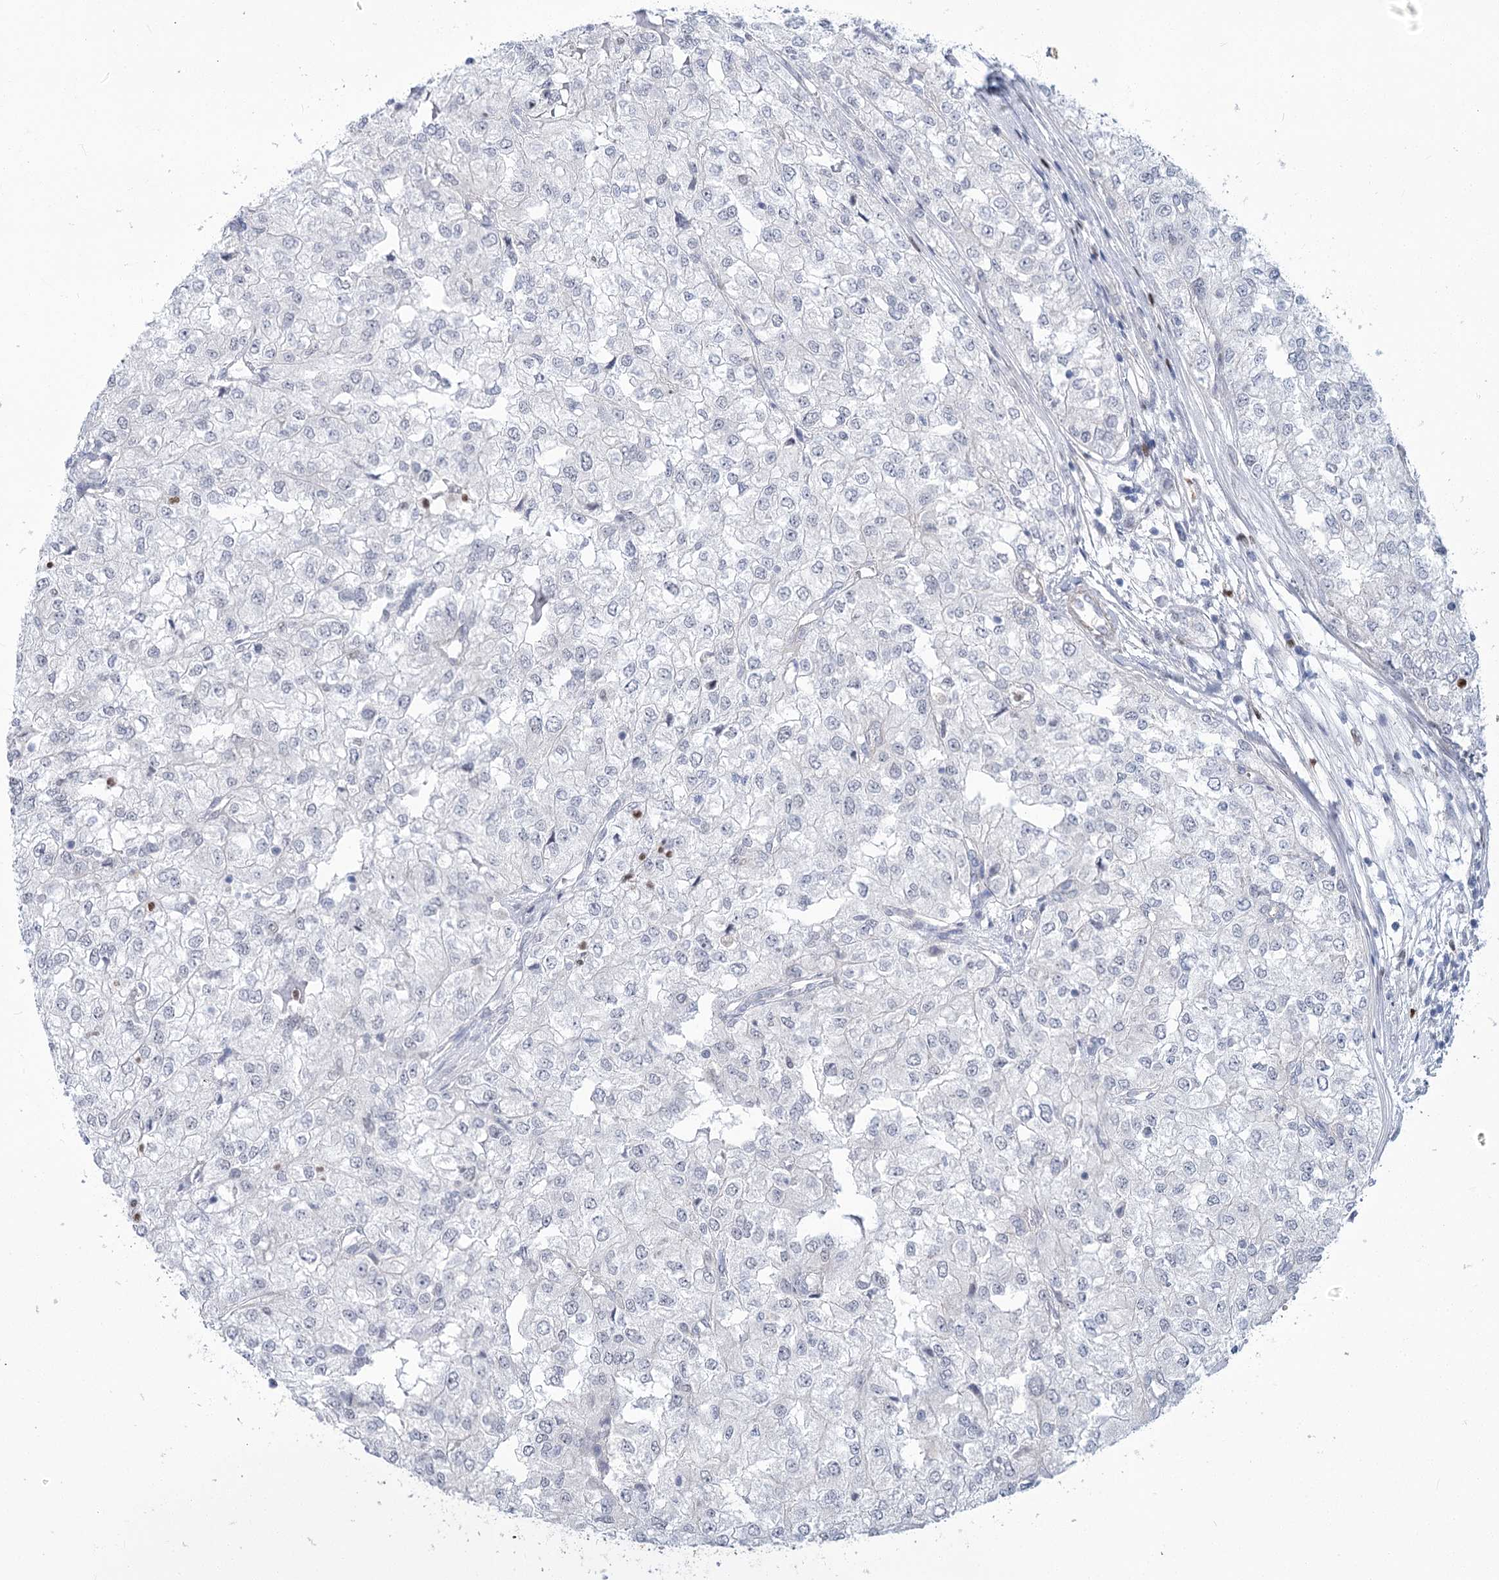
{"staining": {"intensity": "negative", "quantity": "none", "location": "none"}, "tissue": "renal cancer", "cell_type": "Tumor cells", "image_type": "cancer", "snomed": [{"axis": "morphology", "description": "Adenocarcinoma, NOS"}, {"axis": "topography", "description": "Kidney"}], "caption": "Protein analysis of adenocarcinoma (renal) demonstrates no significant positivity in tumor cells.", "gene": "THAP6", "patient": {"sex": "female", "age": 54}}